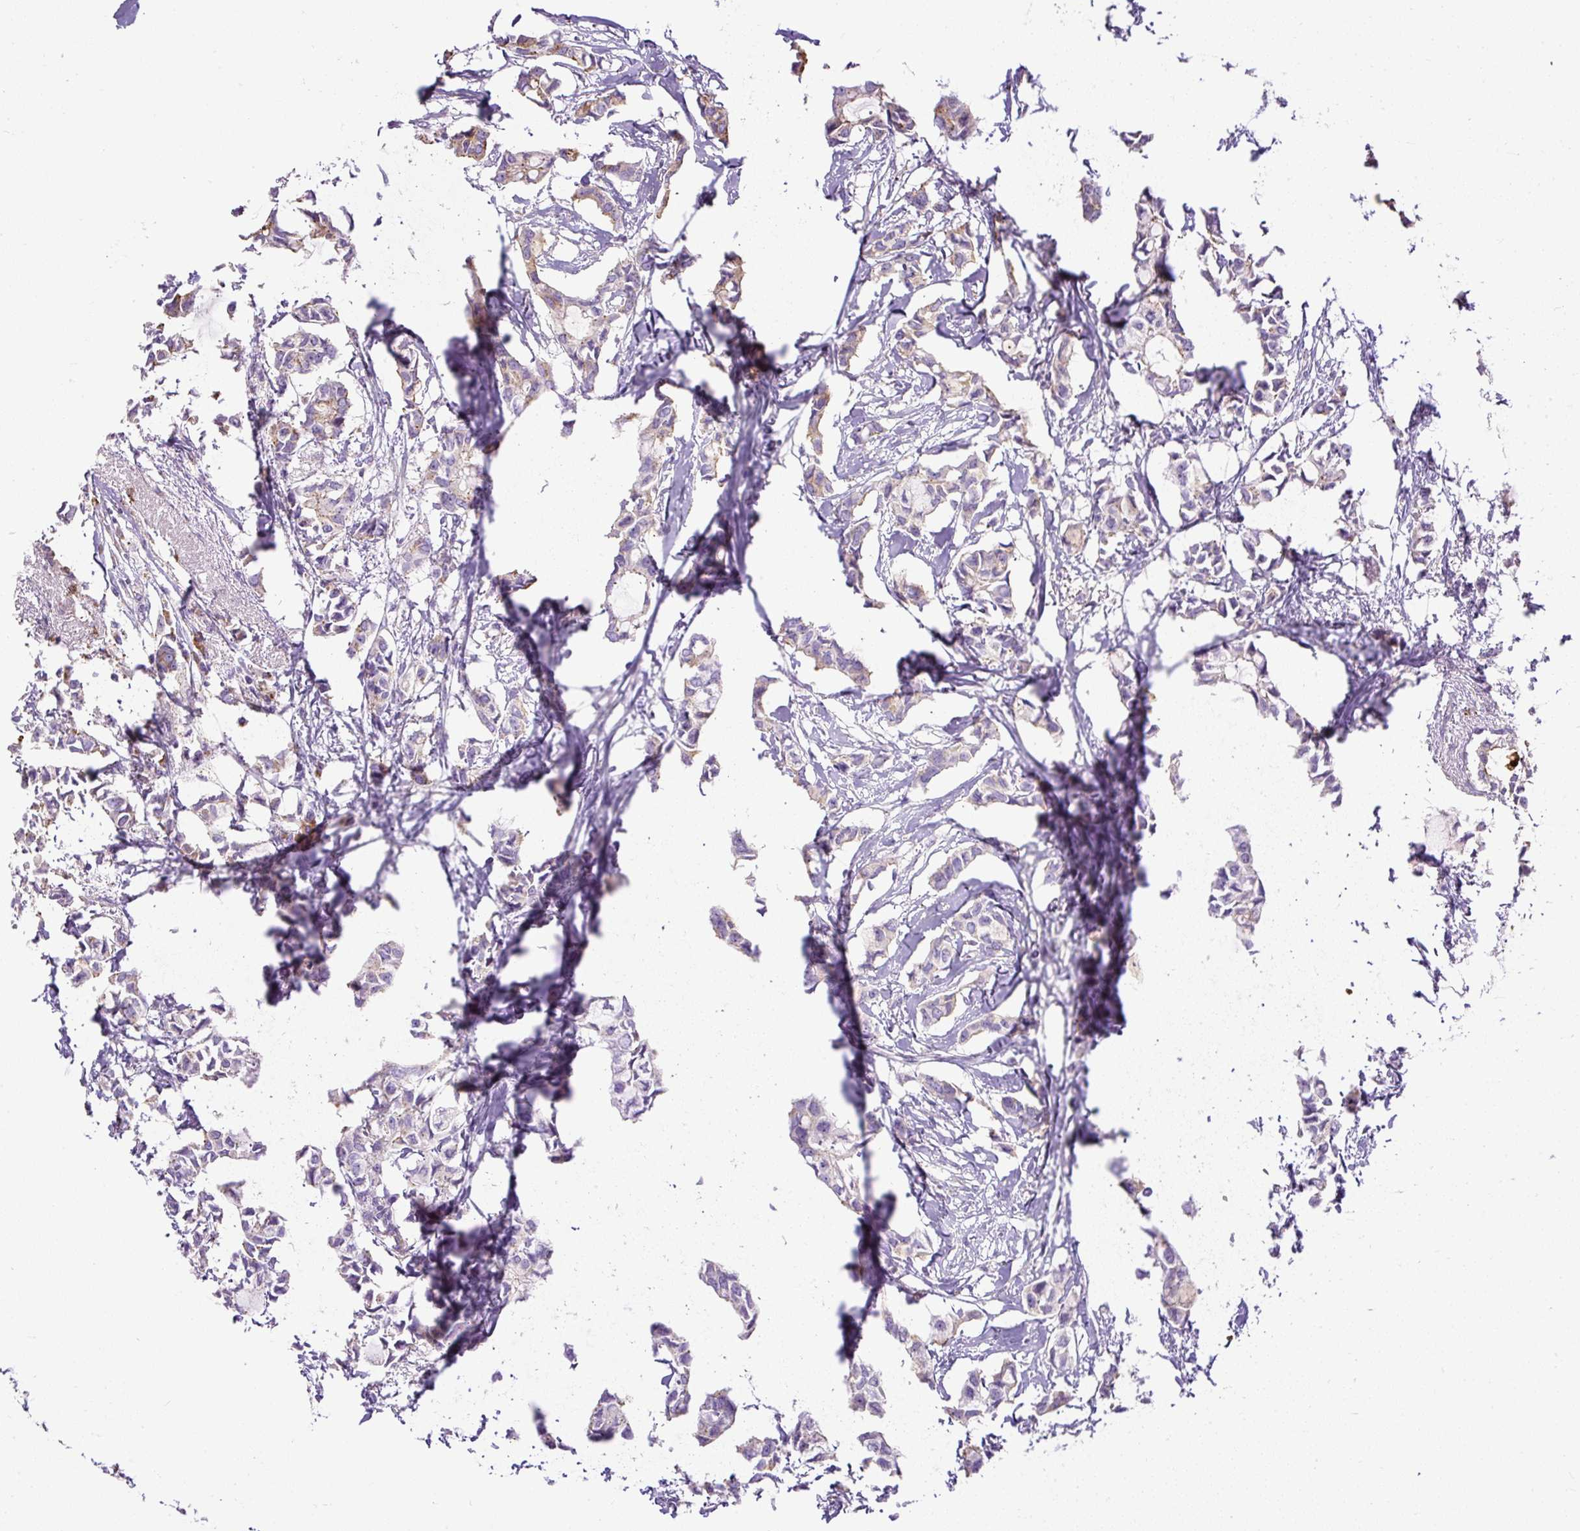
{"staining": {"intensity": "weak", "quantity": "<25%", "location": "cytoplasmic/membranous"}, "tissue": "breast cancer", "cell_type": "Tumor cells", "image_type": "cancer", "snomed": [{"axis": "morphology", "description": "Duct carcinoma"}, {"axis": "topography", "description": "Breast"}], "caption": "IHC micrograph of neoplastic tissue: breast cancer stained with DAB (3,3'-diaminobenzidine) exhibits no significant protein positivity in tumor cells.", "gene": "CFAP47", "patient": {"sex": "female", "age": 73}}